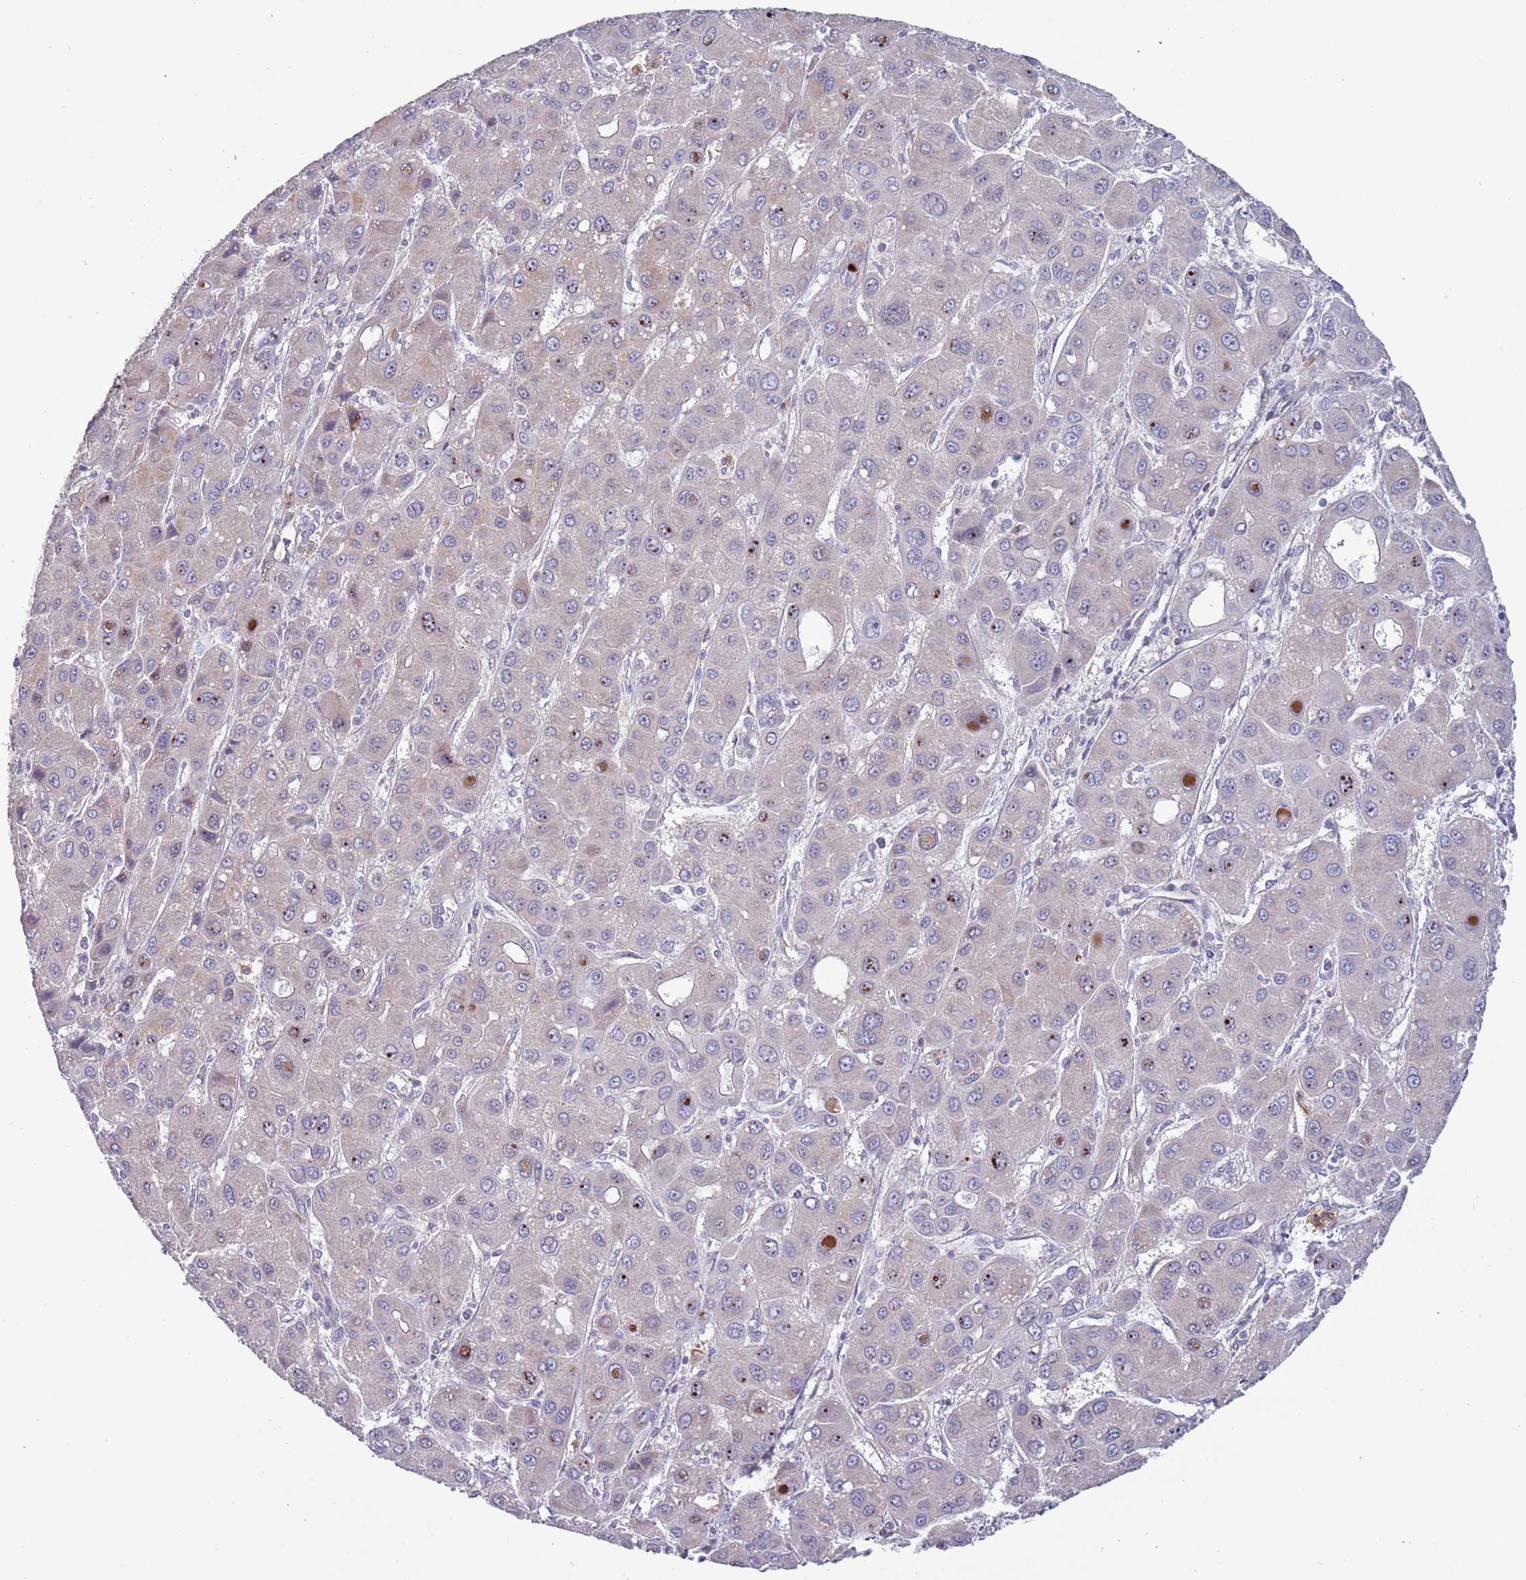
{"staining": {"intensity": "negative", "quantity": "none", "location": "none"}, "tissue": "liver cancer", "cell_type": "Tumor cells", "image_type": "cancer", "snomed": [{"axis": "morphology", "description": "Carcinoma, Hepatocellular, NOS"}, {"axis": "topography", "description": "Liver"}], "caption": "Histopathology image shows no significant protein staining in tumor cells of liver cancer.", "gene": "ITGB6", "patient": {"sex": "male", "age": 55}}